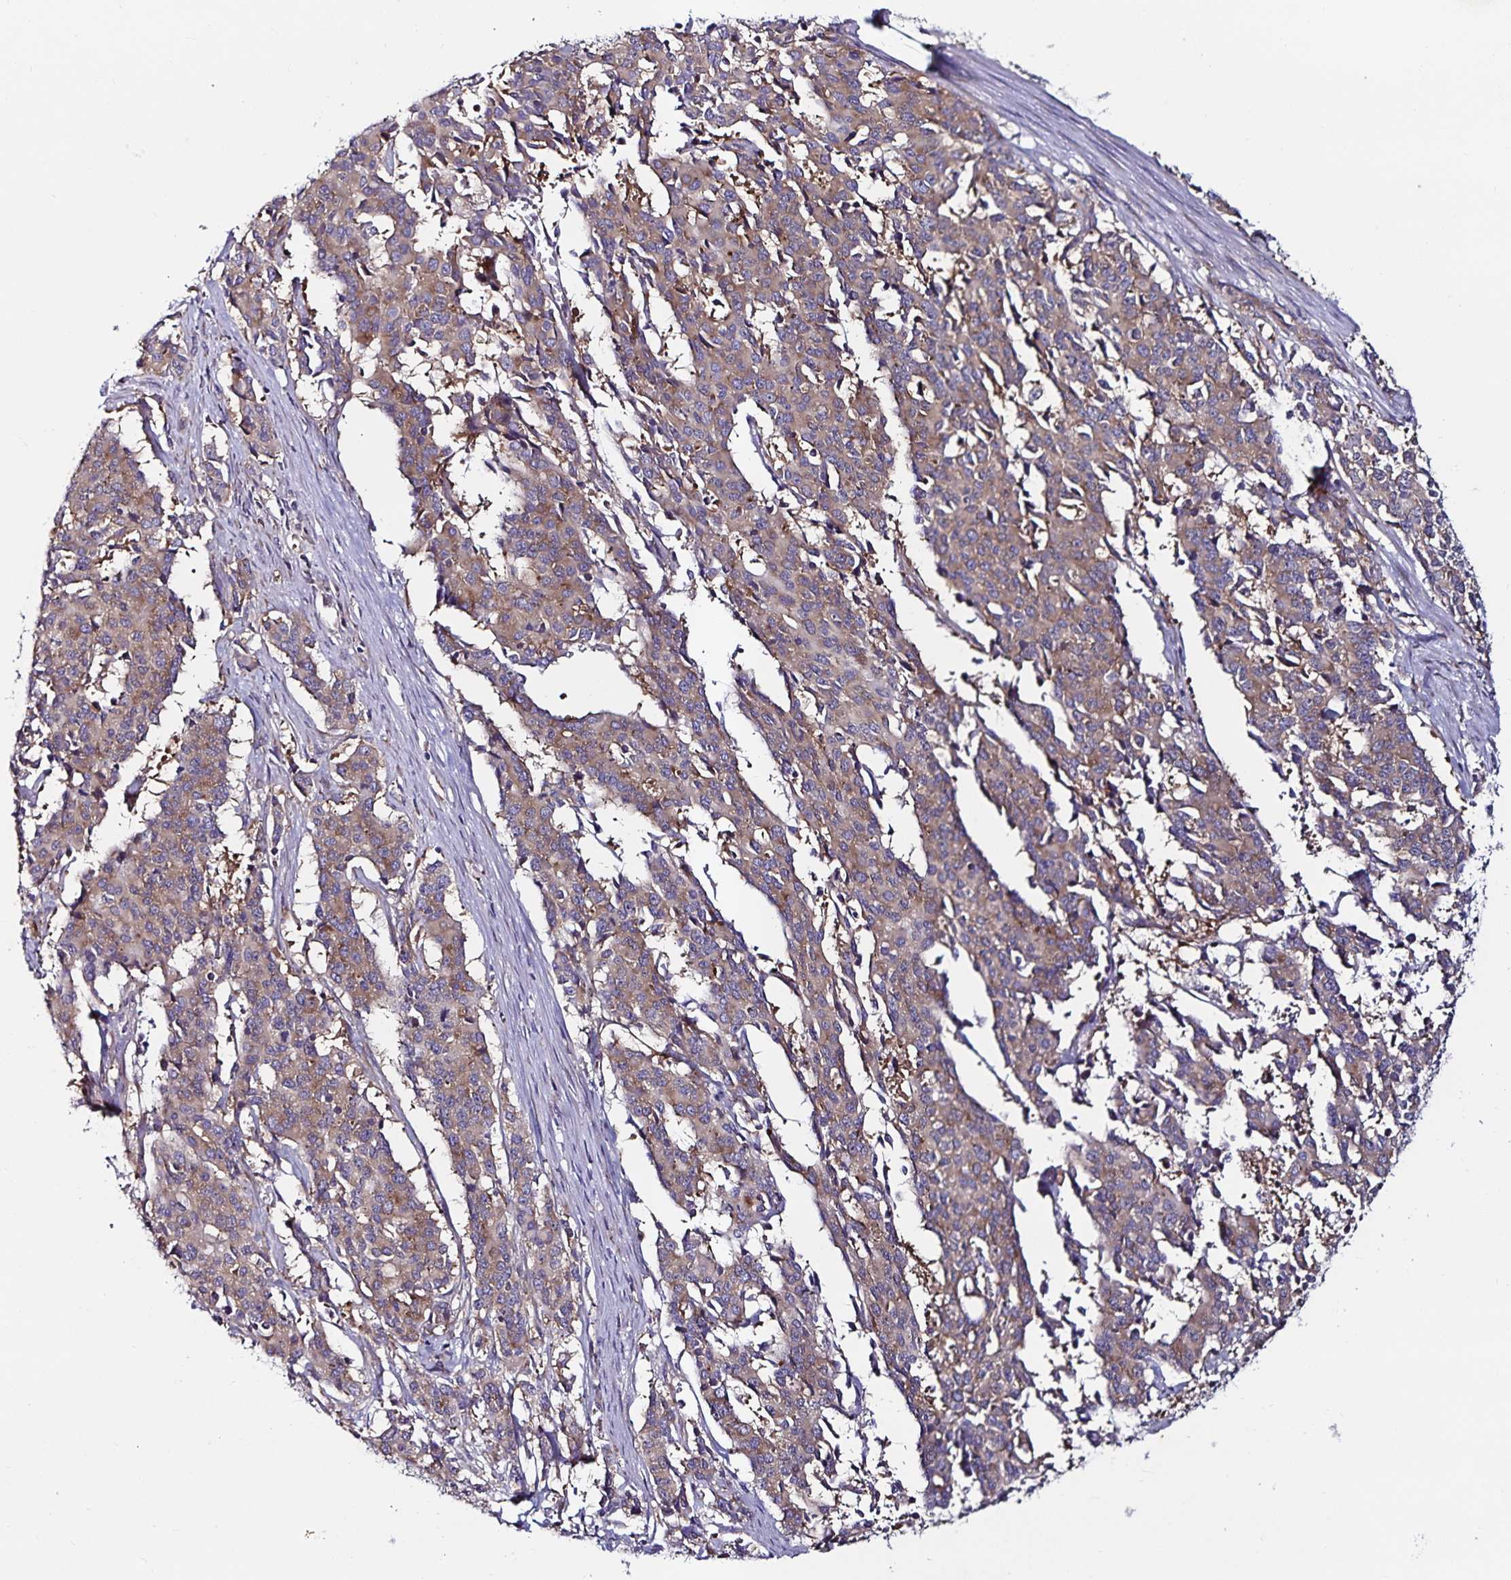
{"staining": {"intensity": "moderate", "quantity": ">75%", "location": "cytoplasmic/membranous"}, "tissue": "cervical cancer", "cell_type": "Tumor cells", "image_type": "cancer", "snomed": [{"axis": "morphology", "description": "Squamous cell carcinoma, NOS"}, {"axis": "topography", "description": "Cervix"}], "caption": "Immunohistochemical staining of squamous cell carcinoma (cervical) exhibits moderate cytoplasmic/membranous protein expression in about >75% of tumor cells.", "gene": "FAM120A", "patient": {"sex": "female", "age": 28}}